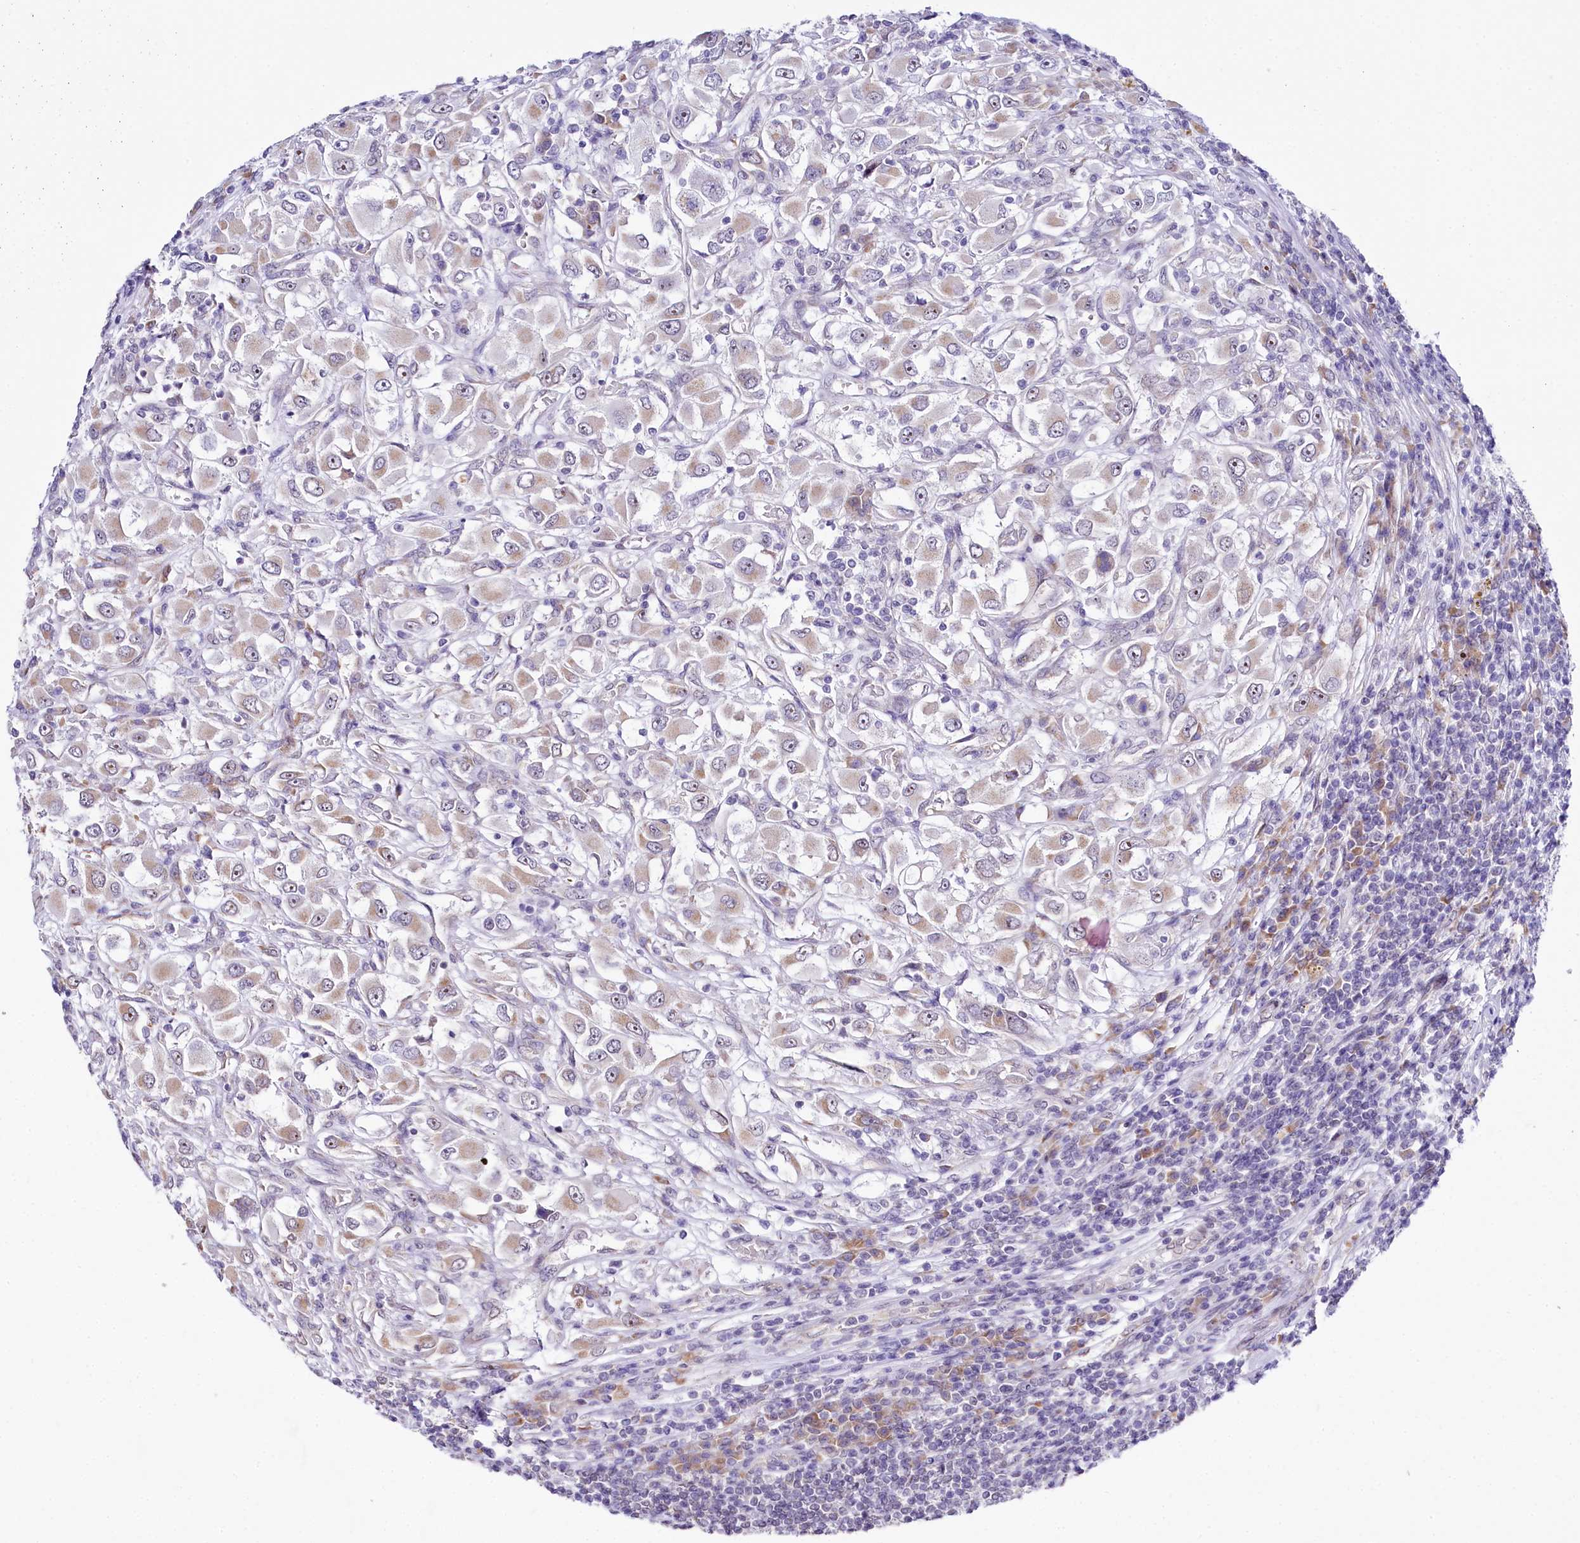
{"staining": {"intensity": "weak", "quantity": "25%-75%", "location": "cytoplasmic/membranous,nuclear"}, "tissue": "renal cancer", "cell_type": "Tumor cells", "image_type": "cancer", "snomed": [{"axis": "morphology", "description": "Adenocarcinoma, NOS"}, {"axis": "topography", "description": "Kidney"}], "caption": "Protein analysis of renal adenocarcinoma tissue shows weak cytoplasmic/membranous and nuclear expression in approximately 25%-75% of tumor cells.", "gene": "SPATS2", "patient": {"sex": "female", "age": 52}}